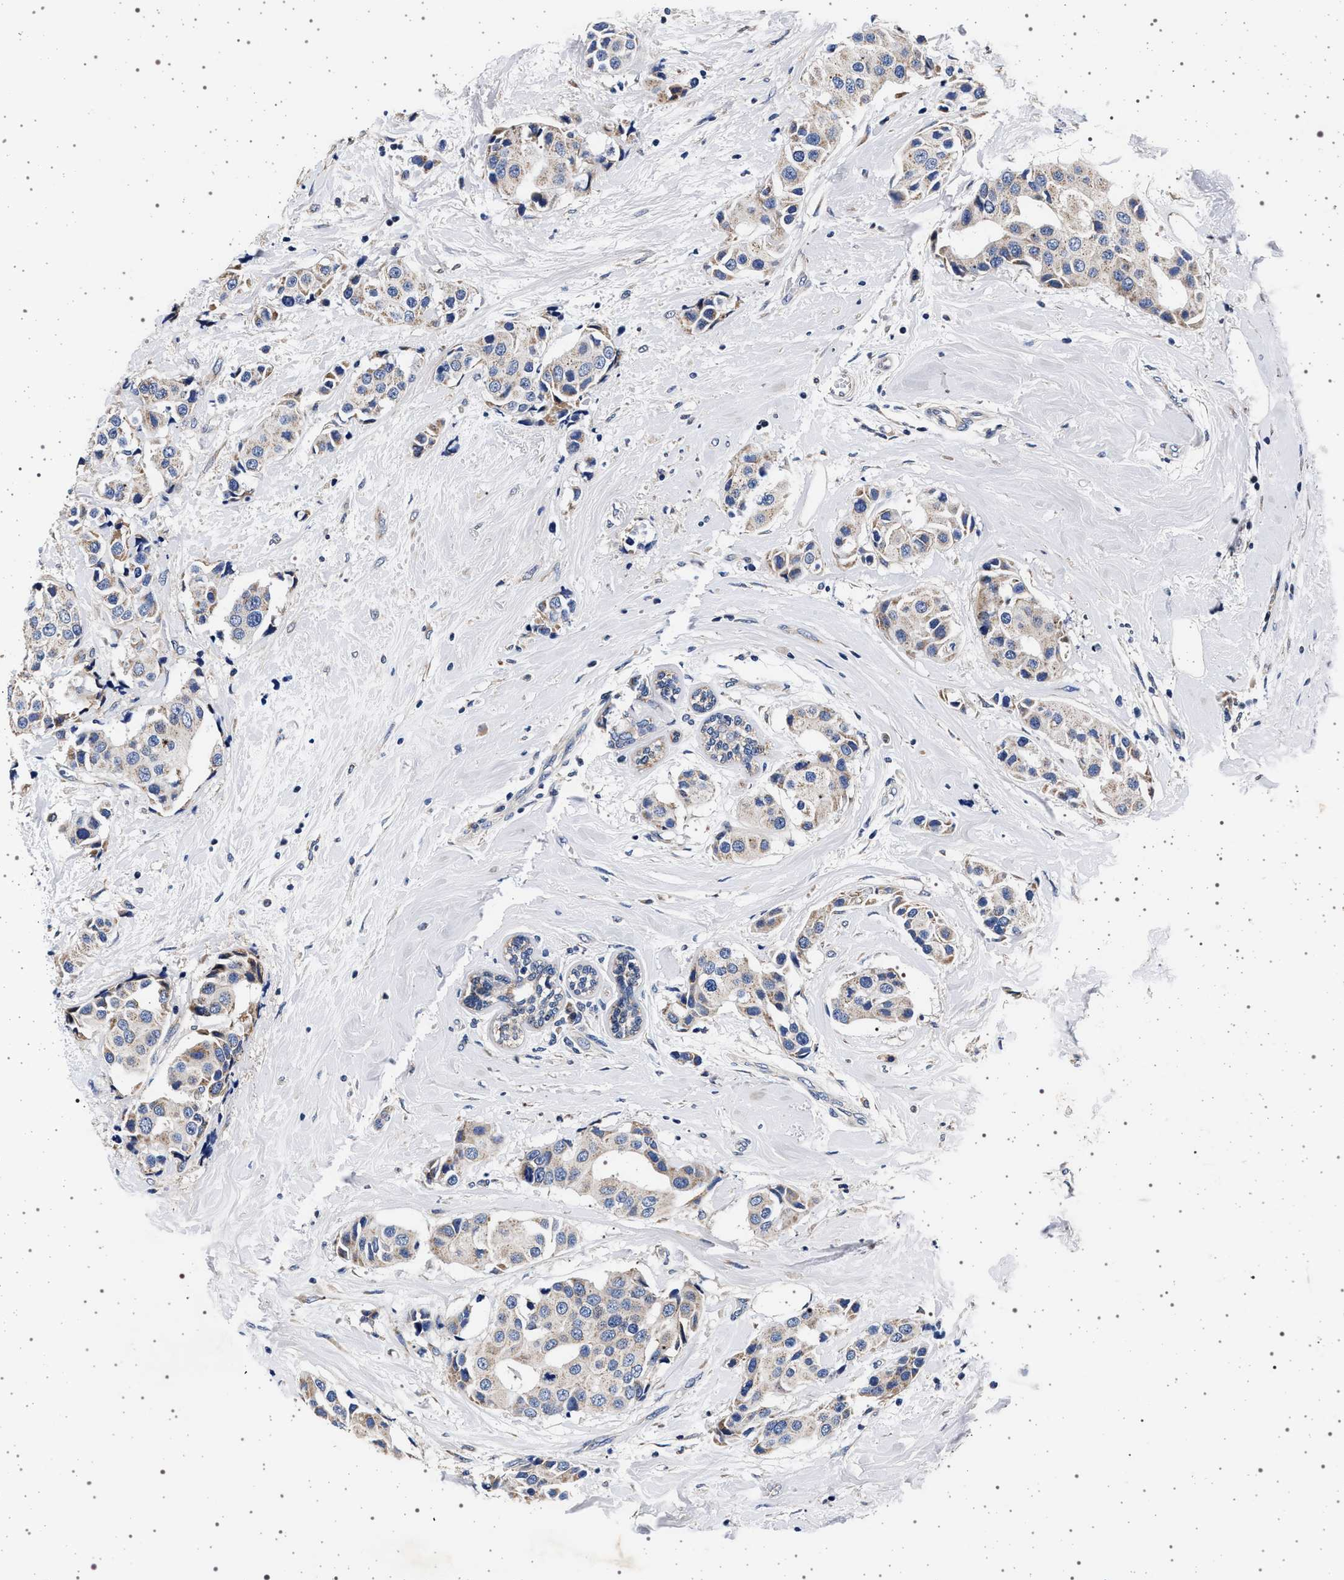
{"staining": {"intensity": "weak", "quantity": "<25%", "location": "cytoplasmic/membranous"}, "tissue": "breast cancer", "cell_type": "Tumor cells", "image_type": "cancer", "snomed": [{"axis": "morphology", "description": "Normal tissue, NOS"}, {"axis": "morphology", "description": "Duct carcinoma"}, {"axis": "topography", "description": "Breast"}], "caption": "IHC histopathology image of neoplastic tissue: breast cancer (intraductal carcinoma) stained with DAB (3,3'-diaminobenzidine) demonstrates no significant protein positivity in tumor cells.", "gene": "MAP3K2", "patient": {"sex": "female", "age": 39}}